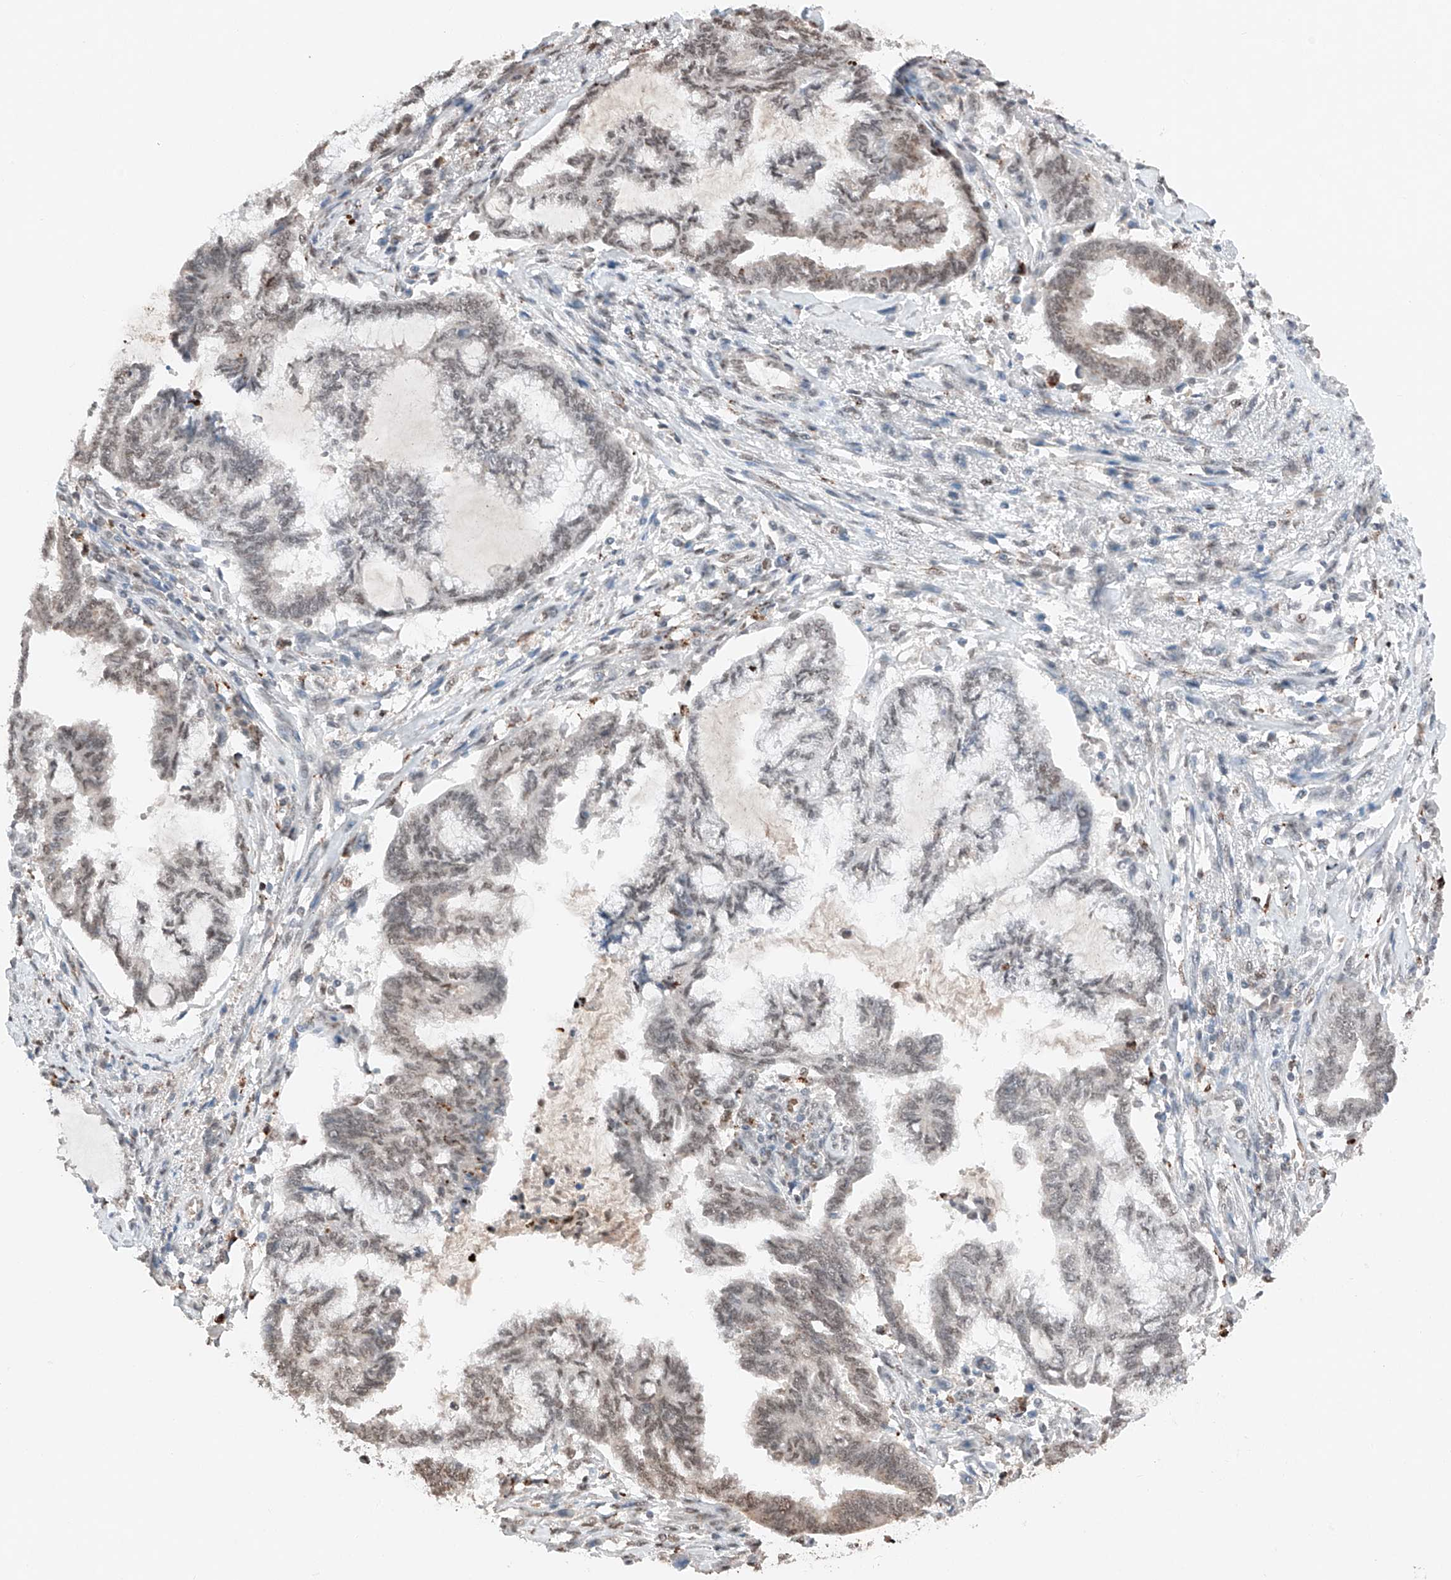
{"staining": {"intensity": "weak", "quantity": "<25%", "location": "nuclear"}, "tissue": "endometrial cancer", "cell_type": "Tumor cells", "image_type": "cancer", "snomed": [{"axis": "morphology", "description": "Adenocarcinoma, NOS"}, {"axis": "topography", "description": "Endometrium"}], "caption": "A photomicrograph of human endometrial adenocarcinoma is negative for staining in tumor cells.", "gene": "TBX4", "patient": {"sex": "female", "age": 86}}